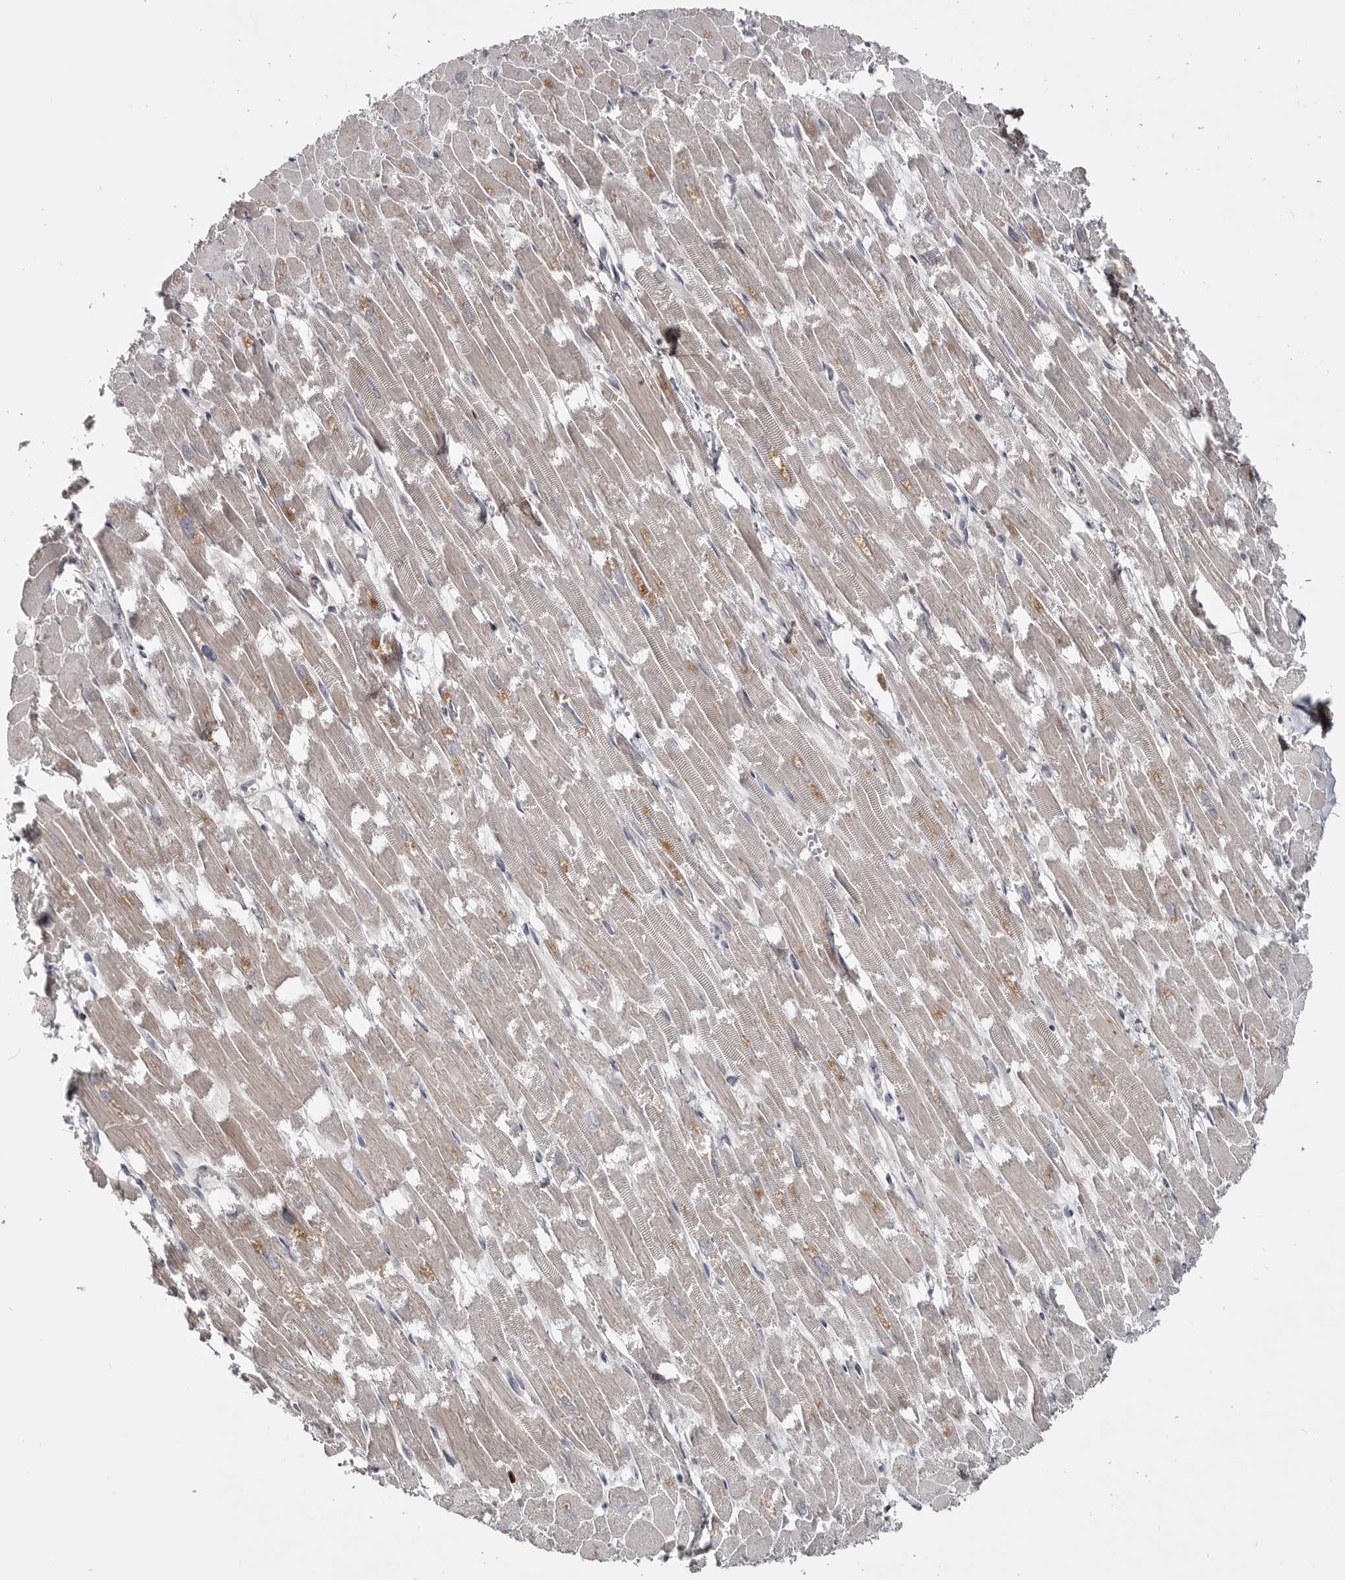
{"staining": {"intensity": "moderate", "quantity": "<25%", "location": "cytoplasmic/membranous"}, "tissue": "heart muscle", "cell_type": "Cardiomyocytes", "image_type": "normal", "snomed": [{"axis": "morphology", "description": "Normal tissue, NOS"}, {"axis": "topography", "description": "Heart"}], "caption": "Immunohistochemical staining of normal heart muscle shows <25% levels of moderate cytoplasmic/membranous protein positivity in about <25% of cardiomyocytes.", "gene": "ZNF277", "patient": {"sex": "male", "age": 54}}